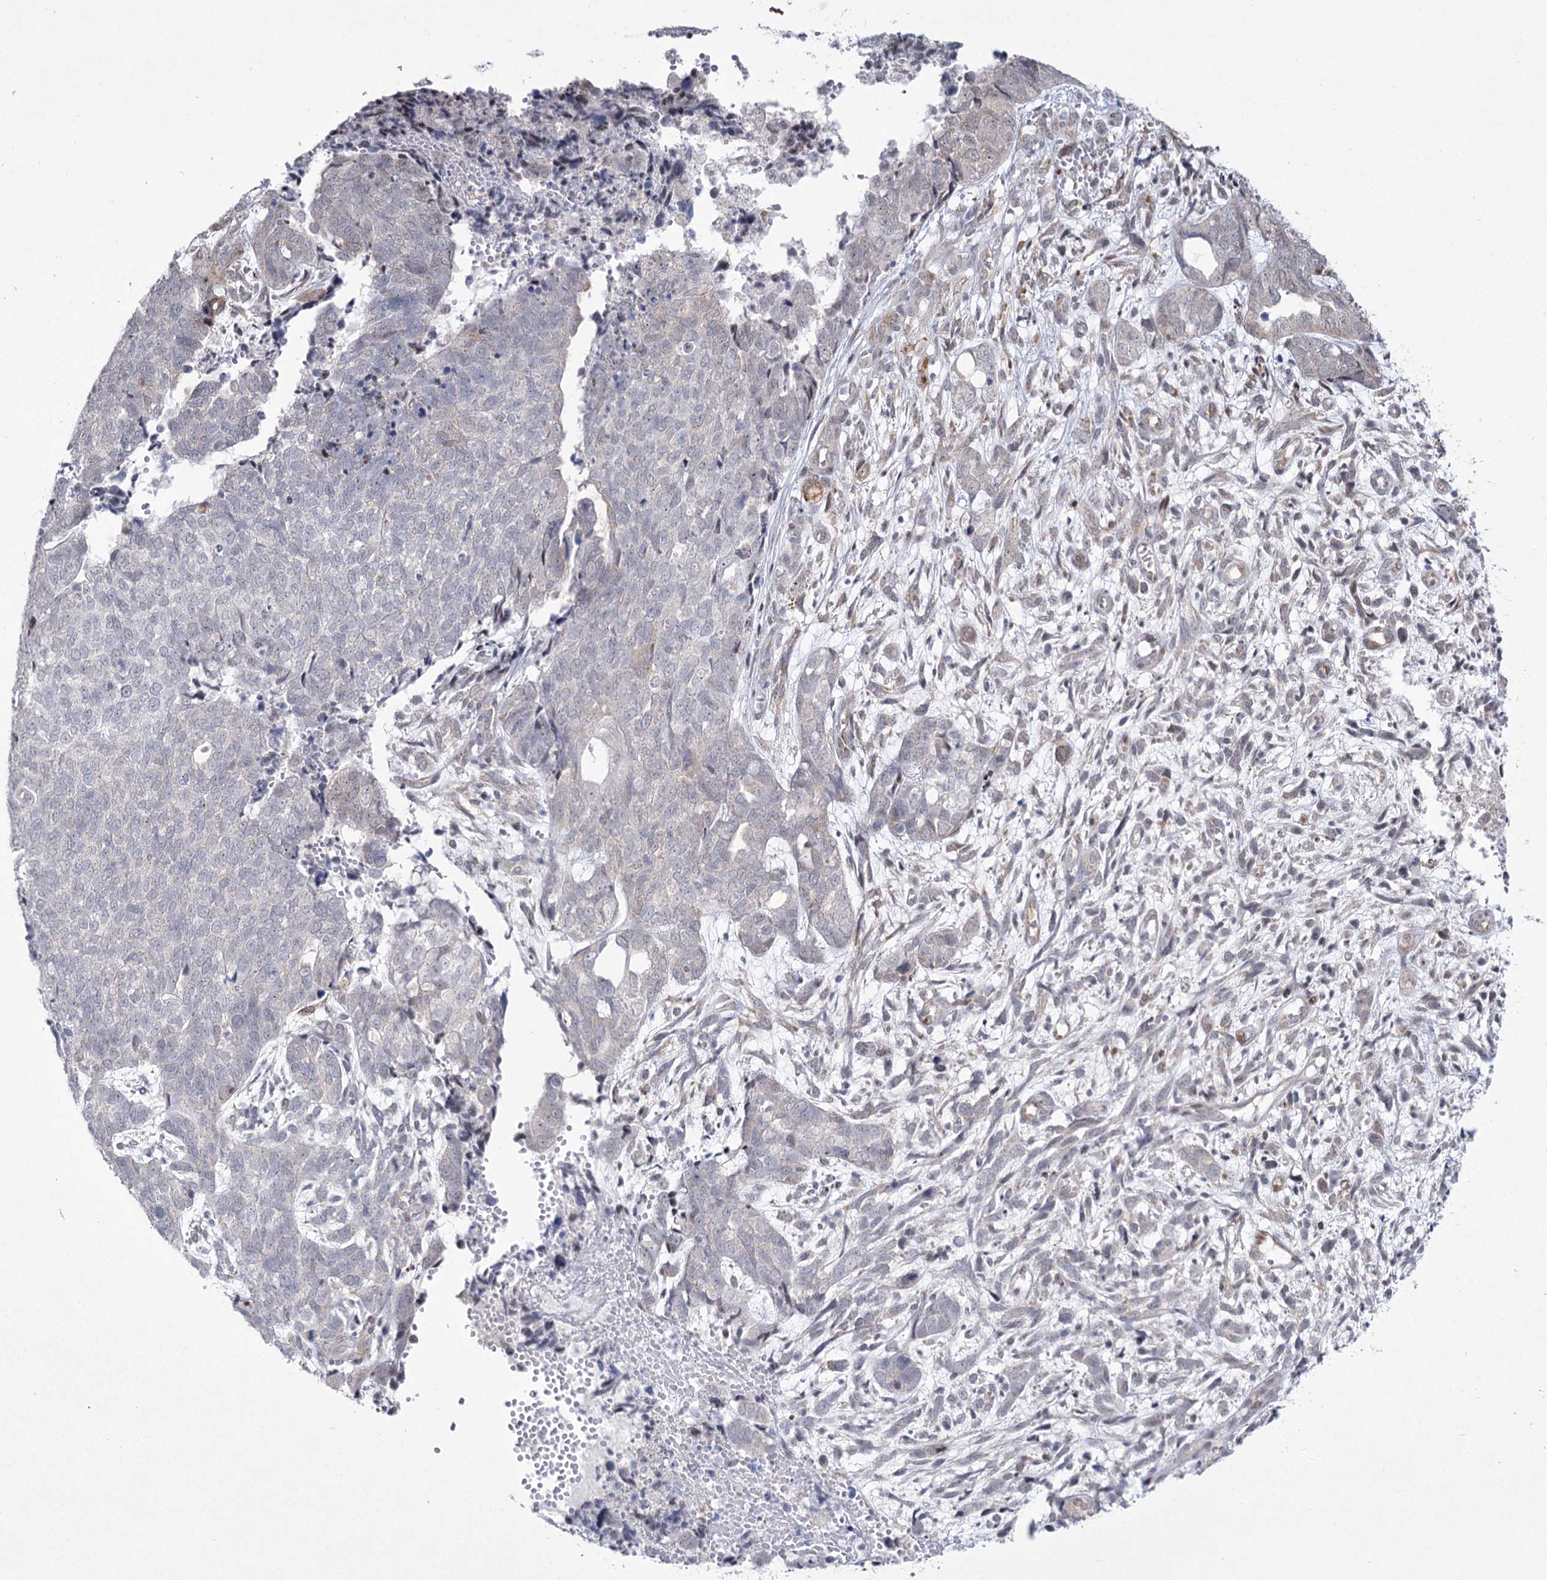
{"staining": {"intensity": "negative", "quantity": "none", "location": "none"}, "tissue": "cervical cancer", "cell_type": "Tumor cells", "image_type": "cancer", "snomed": [{"axis": "morphology", "description": "Squamous cell carcinoma, NOS"}, {"axis": "topography", "description": "Cervix"}], "caption": "Cervical cancer stained for a protein using IHC demonstrates no expression tumor cells.", "gene": "YBX3", "patient": {"sex": "female", "age": 63}}